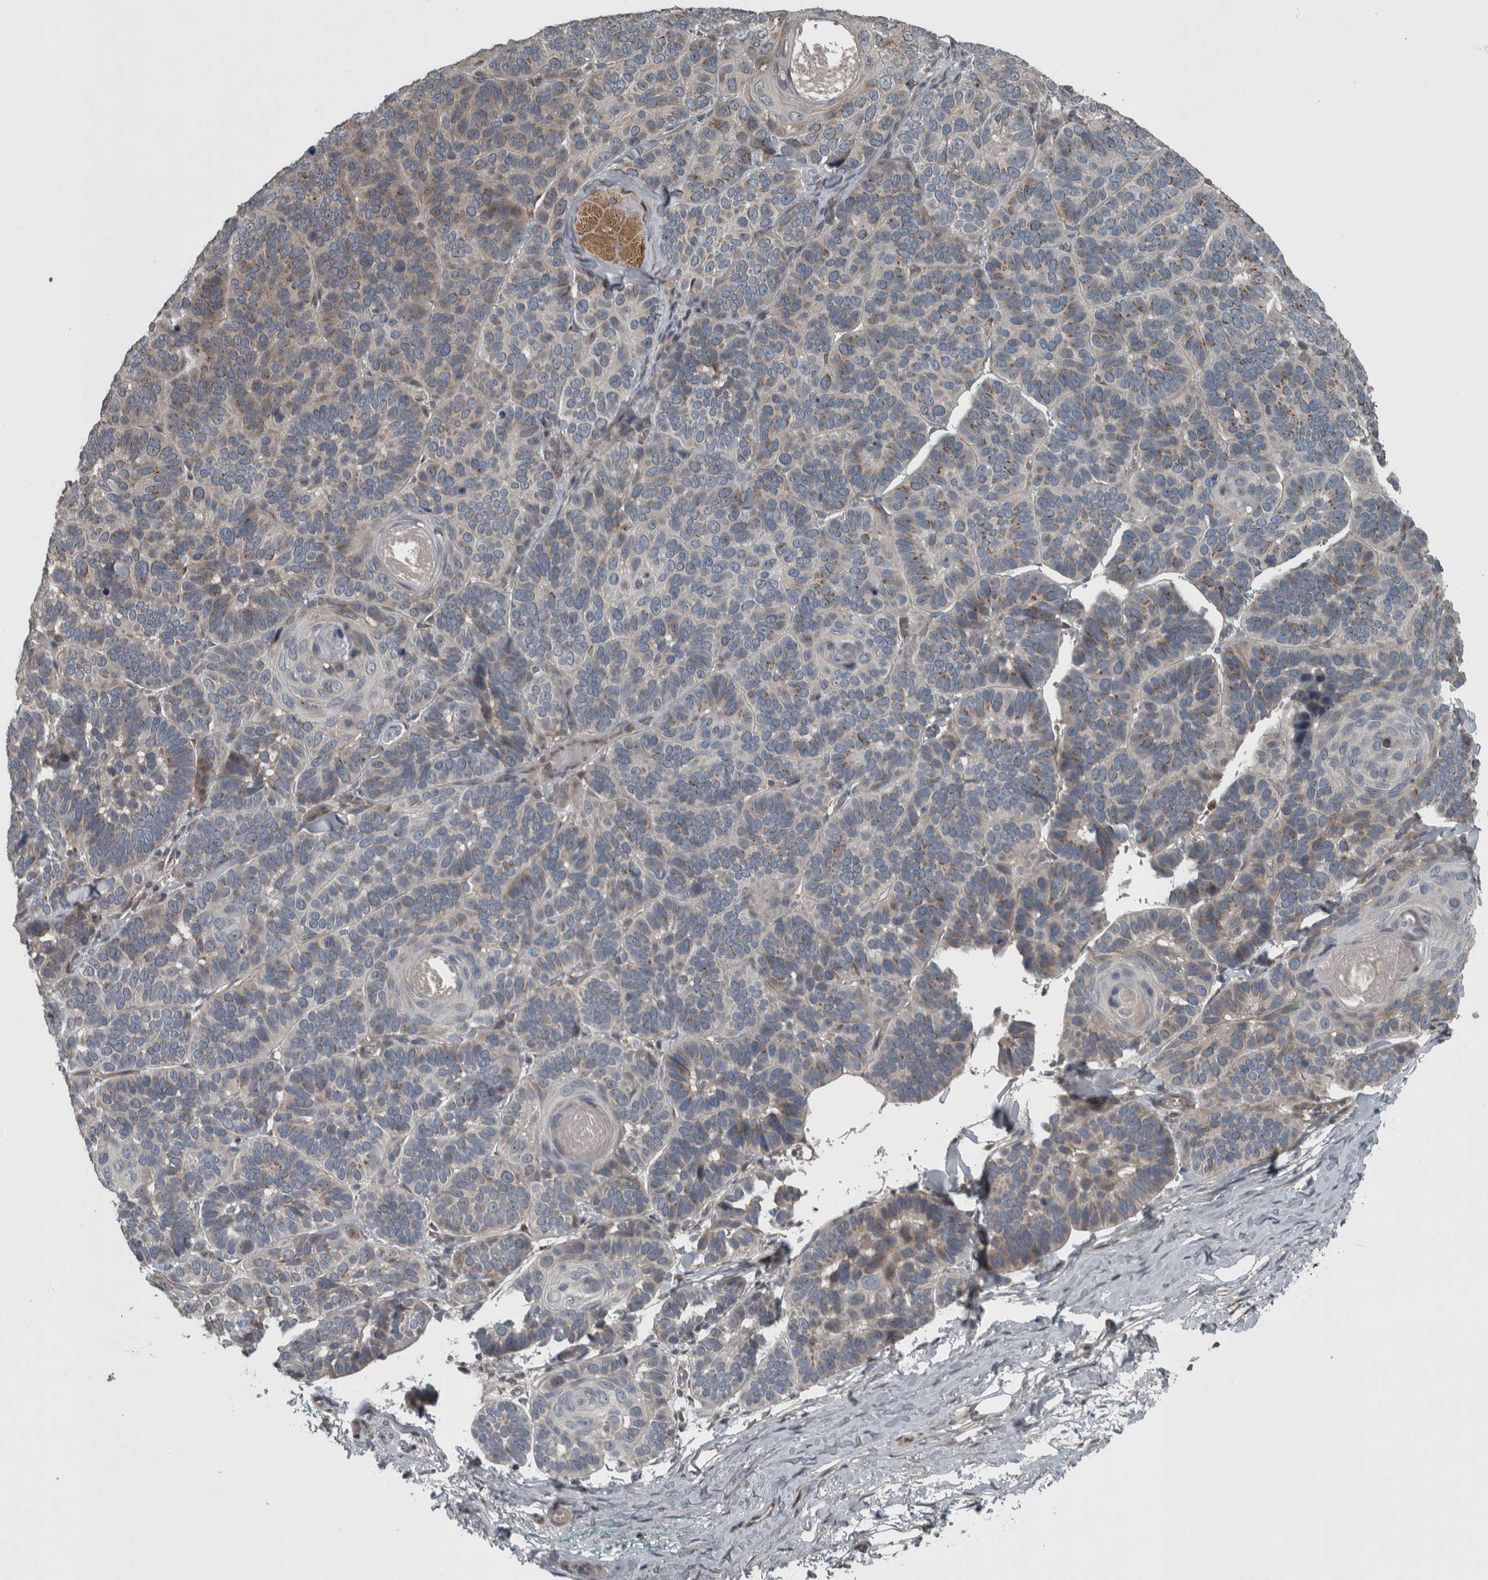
{"staining": {"intensity": "weak", "quantity": "<25%", "location": "cytoplasmic/membranous"}, "tissue": "skin cancer", "cell_type": "Tumor cells", "image_type": "cancer", "snomed": [{"axis": "morphology", "description": "Basal cell carcinoma"}, {"axis": "topography", "description": "Skin"}], "caption": "Tumor cells show no significant staining in skin cancer (basal cell carcinoma).", "gene": "ZNF345", "patient": {"sex": "male", "age": 62}}